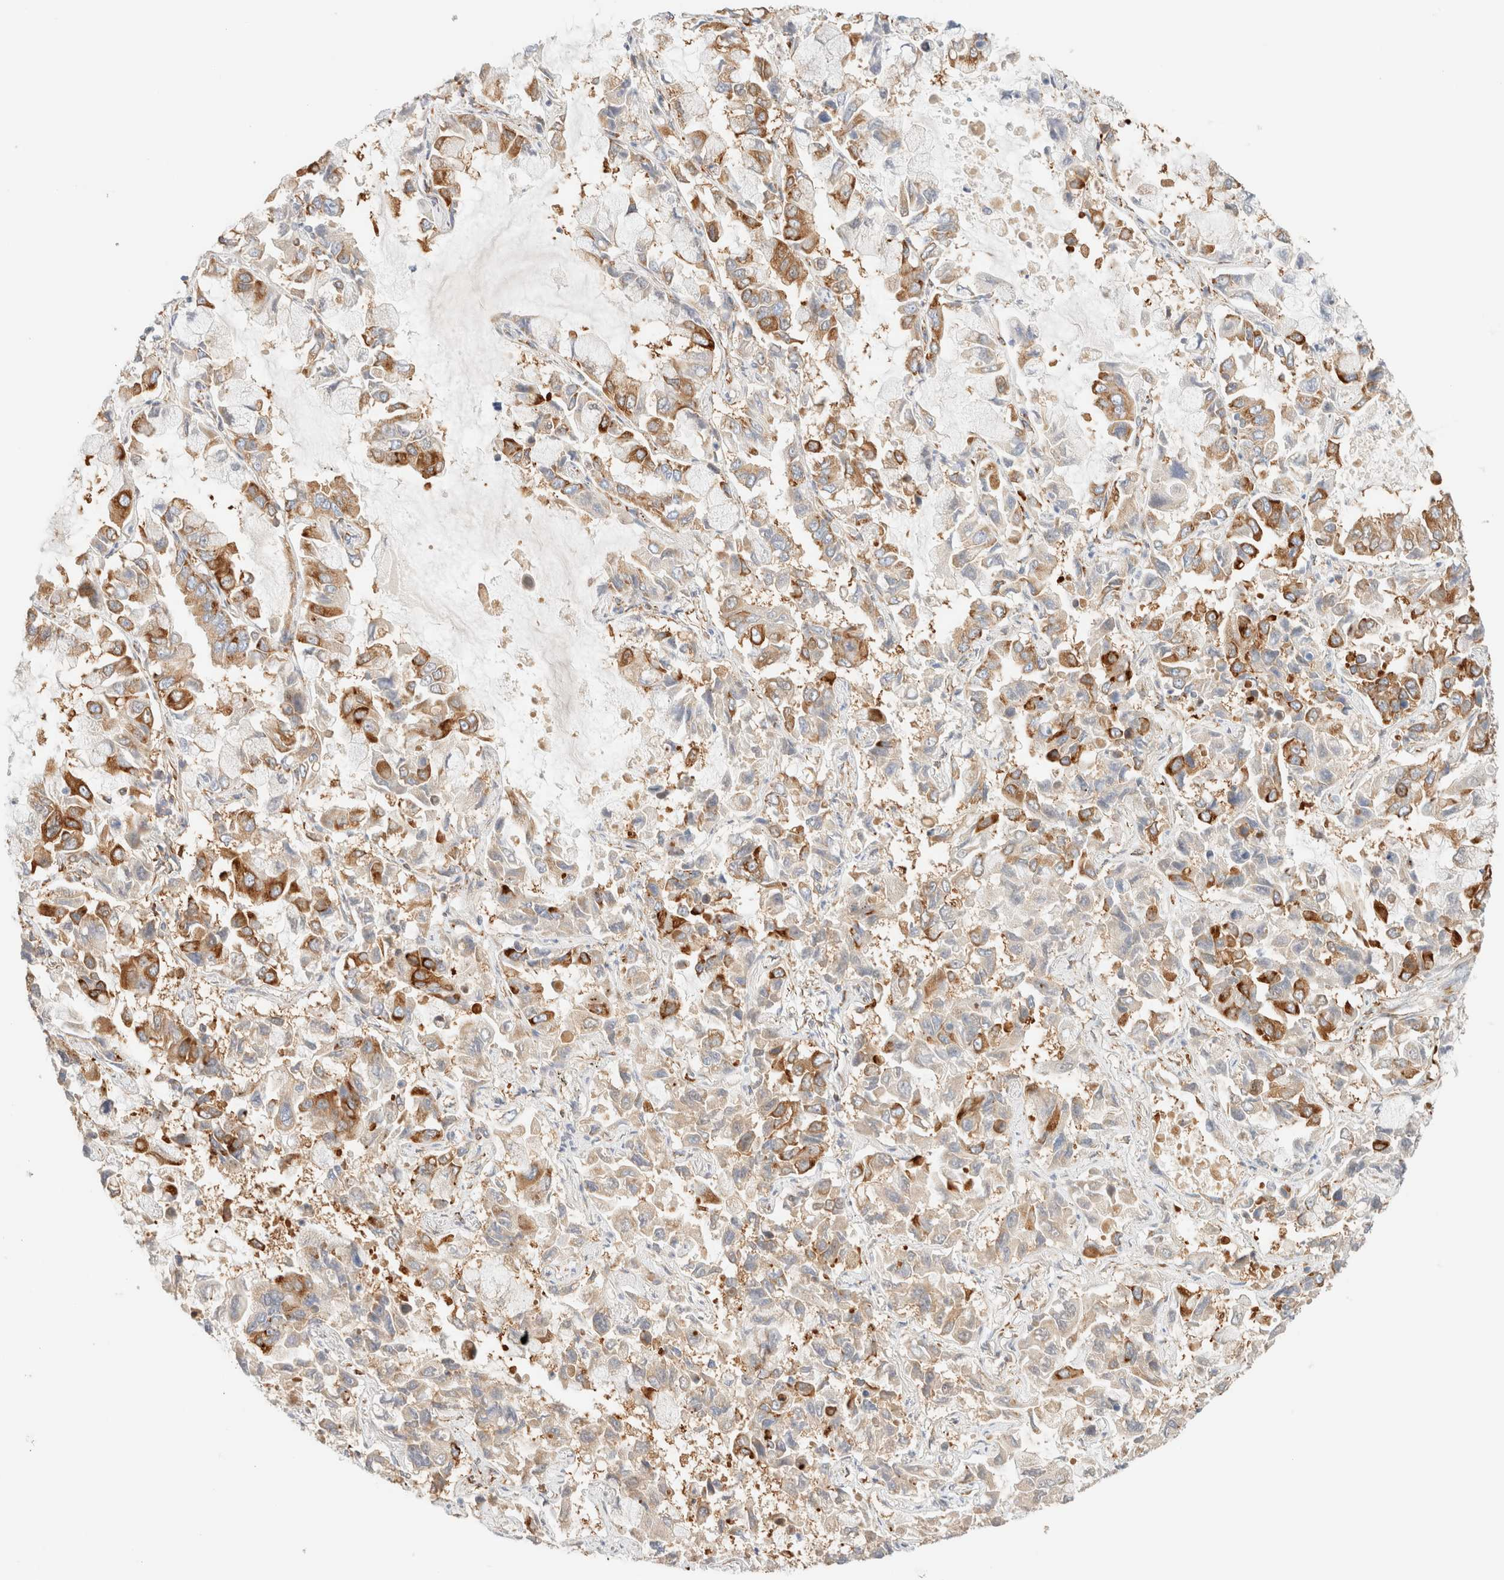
{"staining": {"intensity": "strong", "quantity": "<25%", "location": "cytoplasmic/membranous"}, "tissue": "lung cancer", "cell_type": "Tumor cells", "image_type": "cancer", "snomed": [{"axis": "morphology", "description": "Adenocarcinoma, NOS"}, {"axis": "topography", "description": "Lung"}], "caption": "Strong cytoplasmic/membranous staining for a protein is seen in approximately <25% of tumor cells of lung adenocarcinoma using IHC.", "gene": "ZC2HC1A", "patient": {"sex": "male", "age": 64}}